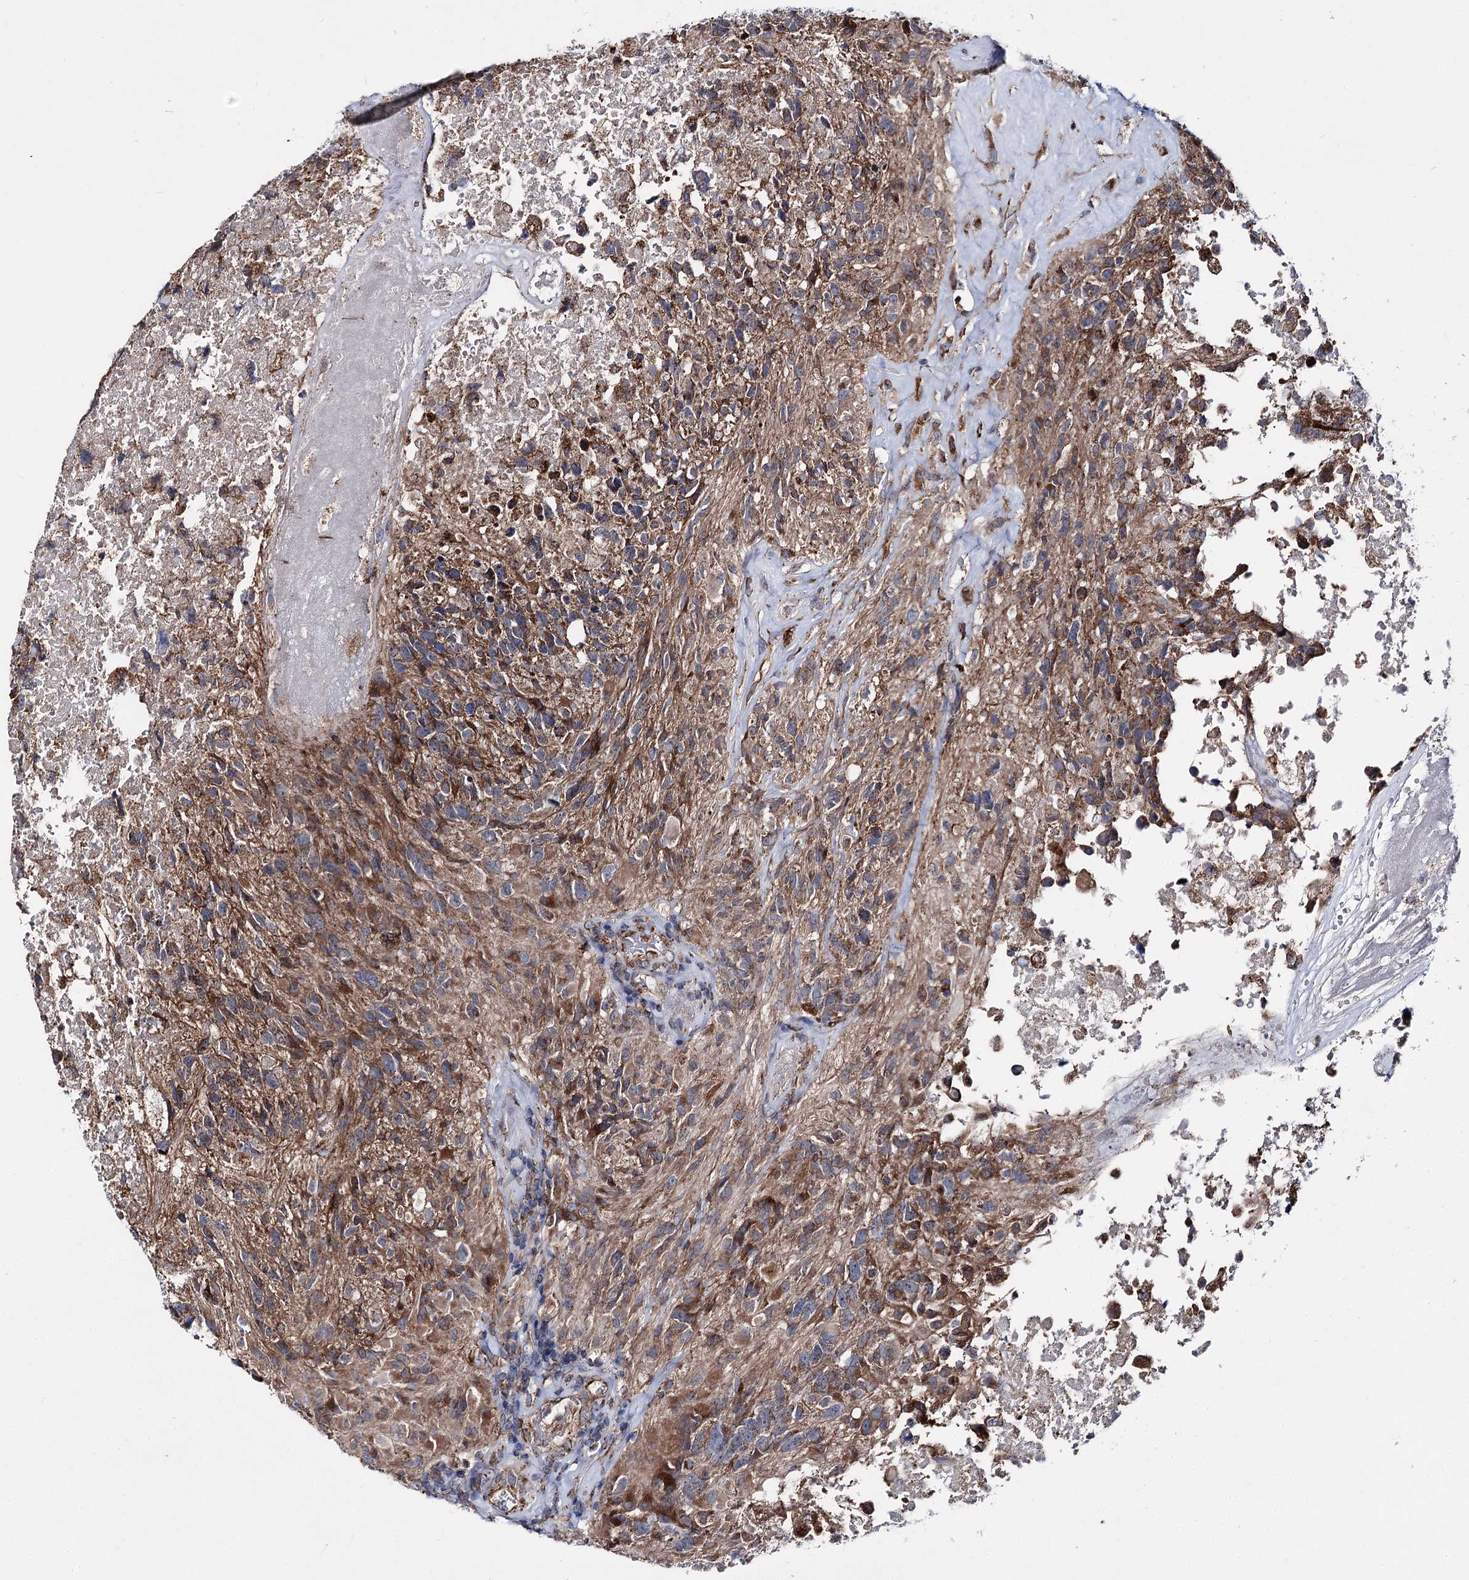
{"staining": {"intensity": "moderate", "quantity": ">75%", "location": "cytoplasmic/membranous"}, "tissue": "glioma", "cell_type": "Tumor cells", "image_type": "cancer", "snomed": [{"axis": "morphology", "description": "Glioma, malignant, High grade"}, {"axis": "topography", "description": "Brain"}], "caption": "DAB (3,3'-diaminobenzidine) immunohistochemical staining of glioma displays moderate cytoplasmic/membranous protein staining in about >75% of tumor cells. The protein is stained brown, and the nuclei are stained in blue (DAB IHC with brightfield microscopy, high magnification).", "gene": "MSANTD2", "patient": {"sex": "male", "age": 76}}